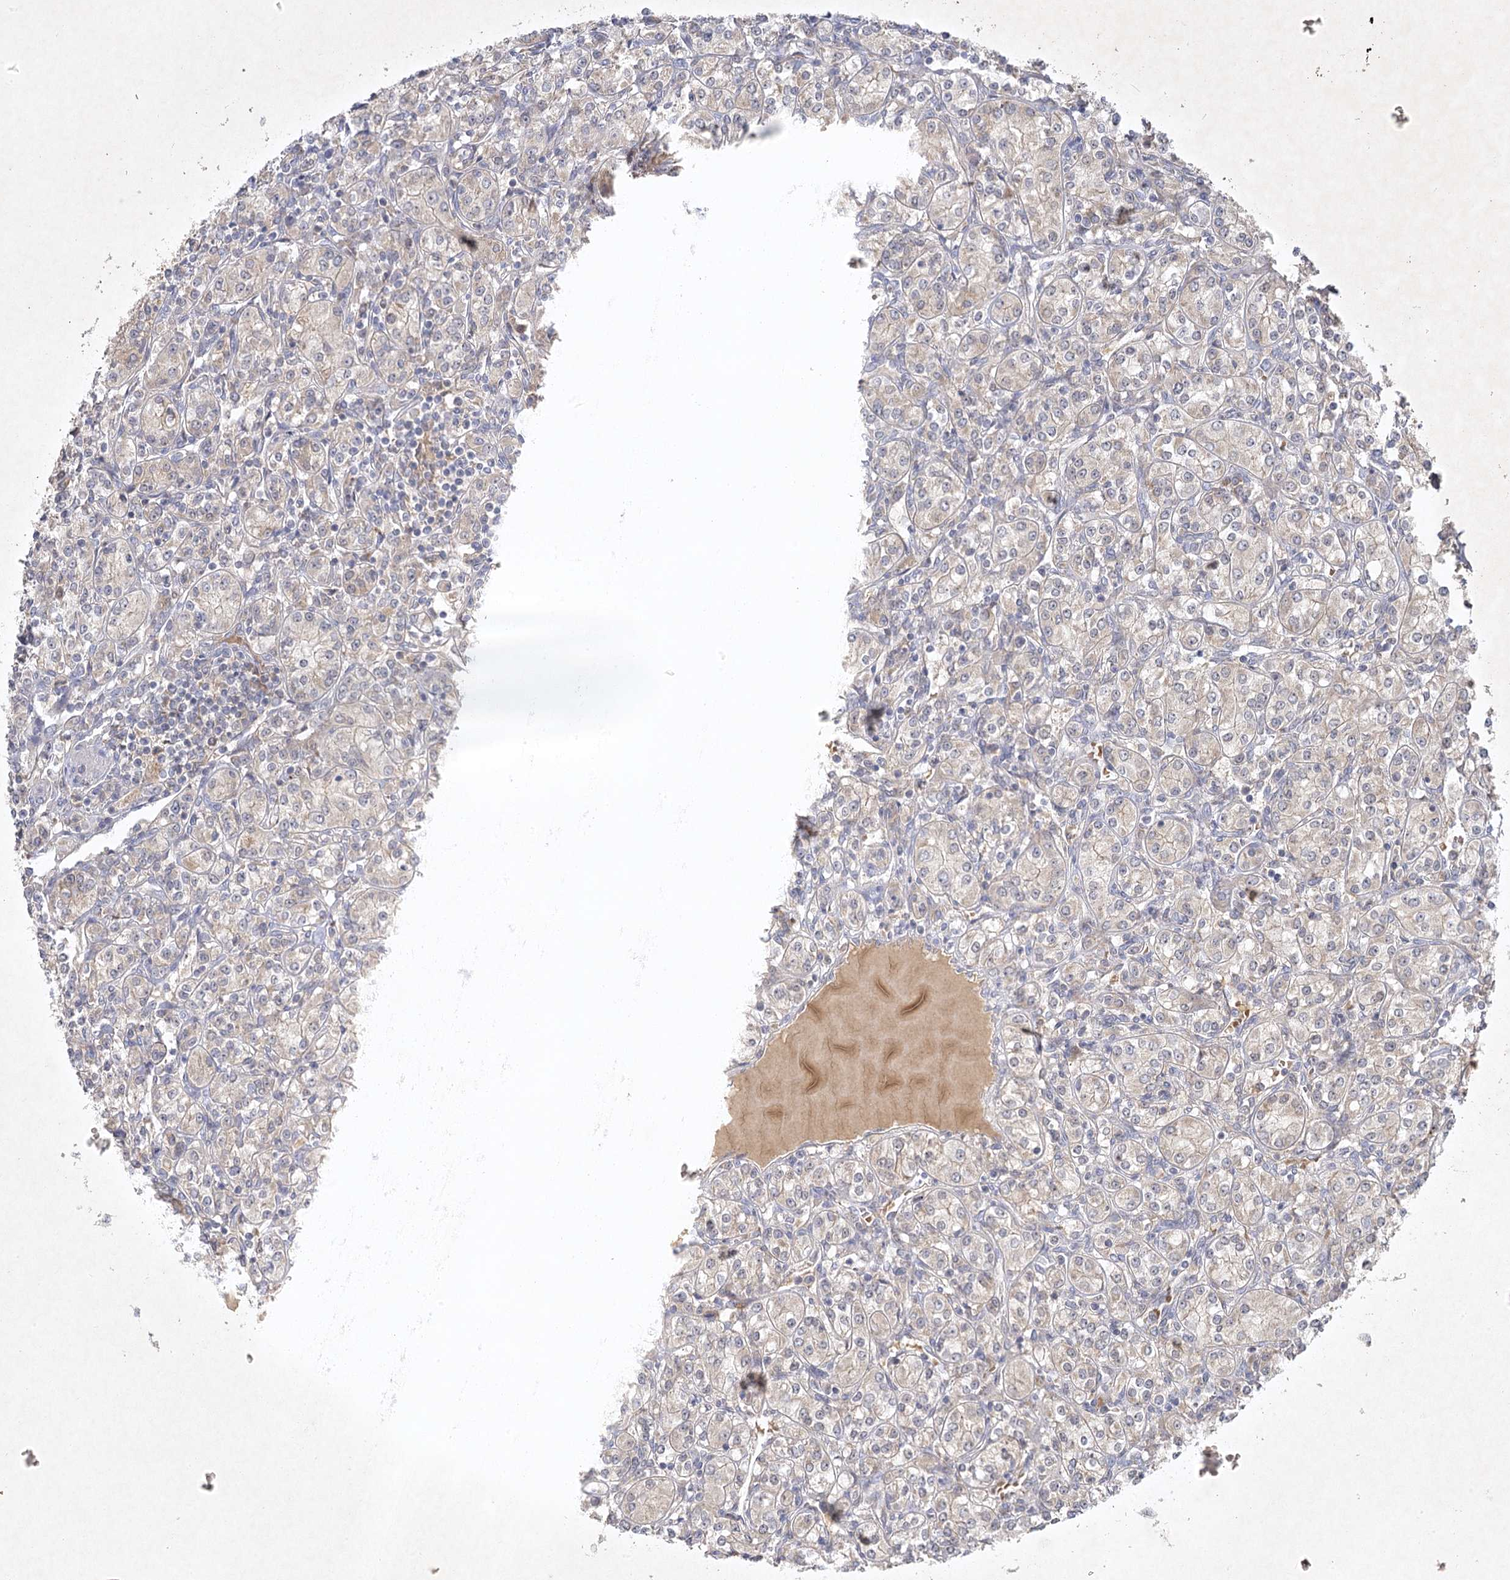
{"staining": {"intensity": "negative", "quantity": "none", "location": "none"}, "tissue": "renal cancer", "cell_type": "Tumor cells", "image_type": "cancer", "snomed": [{"axis": "morphology", "description": "Adenocarcinoma, NOS"}, {"axis": "topography", "description": "Kidney"}], "caption": "Immunohistochemical staining of renal cancer shows no significant positivity in tumor cells.", "gene": "PYROXD2", "patient": {"sex": "male", "age": 77}}